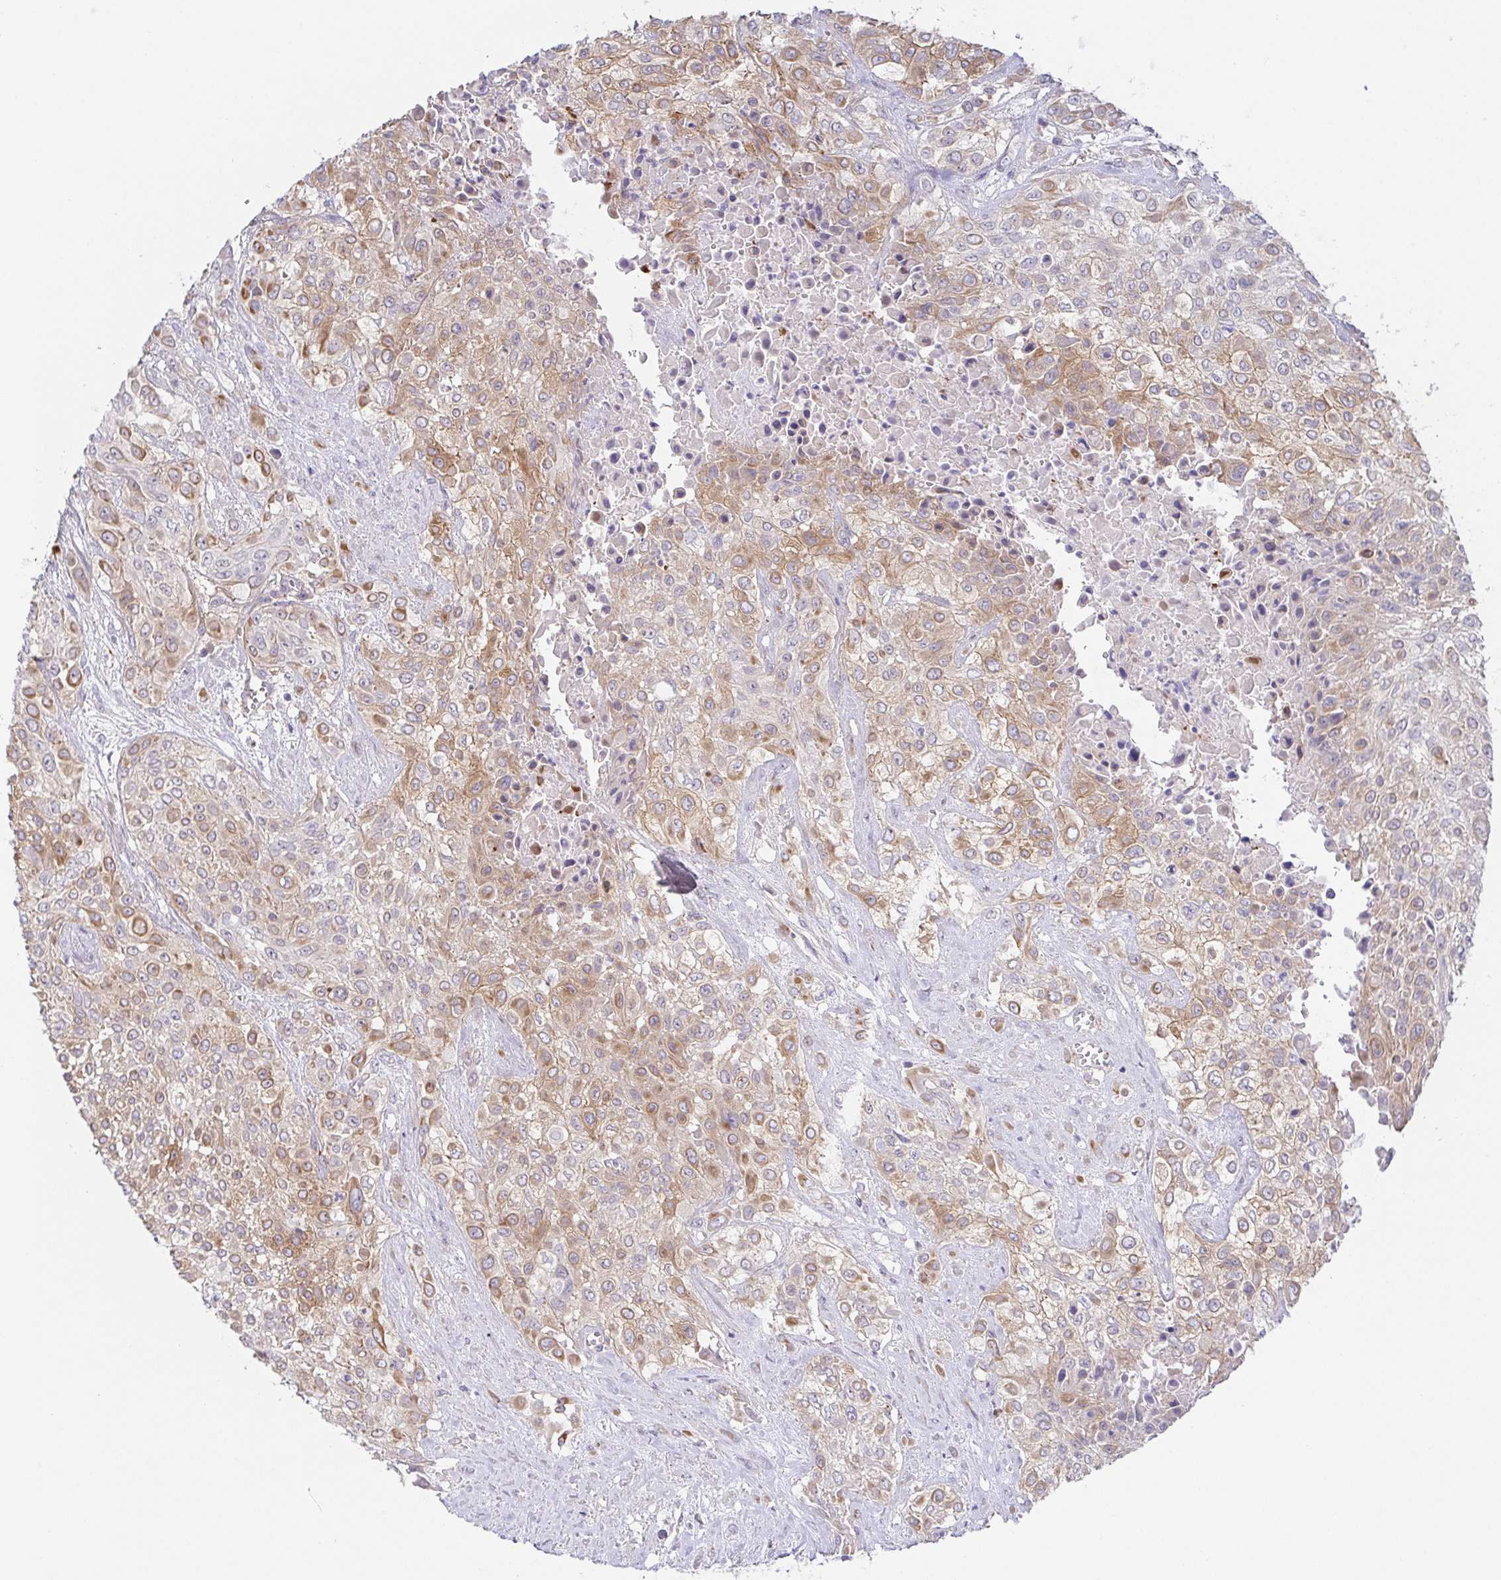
{"staining": {"intensity": "moderate", "quantity": "25%-75%", "location": "cytoplasmic/membranous"}, "tissue": "urothelial cancer", "cell_type": "Tumor cells", "image_type": "cancer", "snomed": [{"axis": "morphology", "description": "Urothelial carcinoma, High grade"}, {"axis": "topography", "description": "Urinary bladder"}], "caption": "High-grade urothelial carcinoma stained with DAB (3,3'-diaminobenzidine) IHC reveals medium levels of moderate cytoplasmic/membranous positivity in about 25%-75% of tumor cells. The staining was performed using DAB (3,3'-diaminobenzidine) to visualize the protein expression in brown, while the nuclei were stained in blue with hematoxylin (Magnification: 20x).", "gene": "COL17A1", "patient": {"sex": "male", "age": 57}}